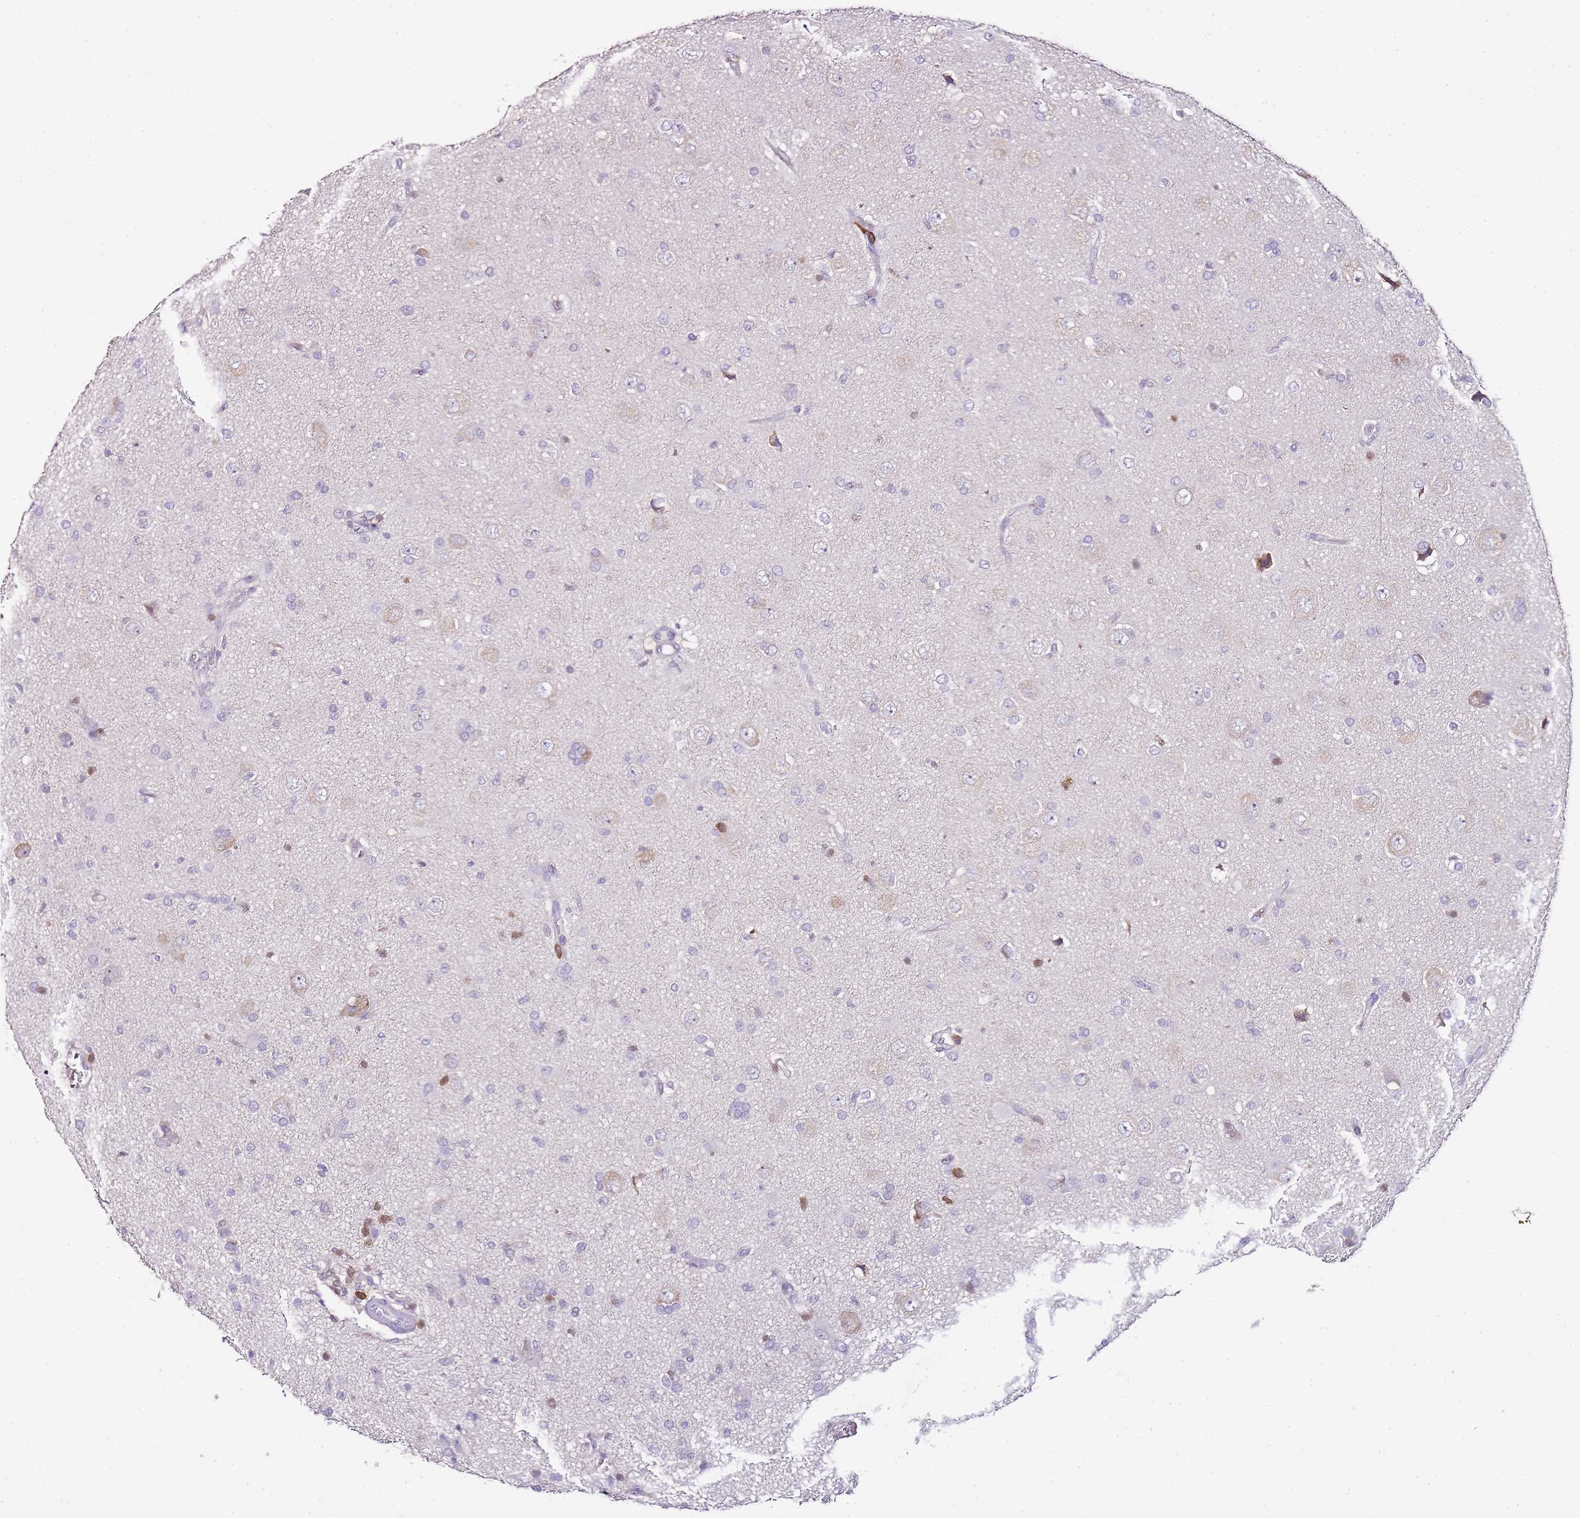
{"staining": {"intensity": "negative", "quantity": "none", "location": "none"}, "tissue": "glioma", "cell_type": "Tumor cells", "image_type": "cancer", "snomed": [{"axis": "morphology", "description": "Glioma, malignant, High grade"}, {"axis": "topography", "description": "Brain"}], "caption": "Glioma was stained to show a protein in brown. There is no significant positivity in tumor cells. (Immunohistochemistry, brightfield microscopy, high magnification).", "gene": "ZBP1", "patient": {"sex": "female", "age": 57}}